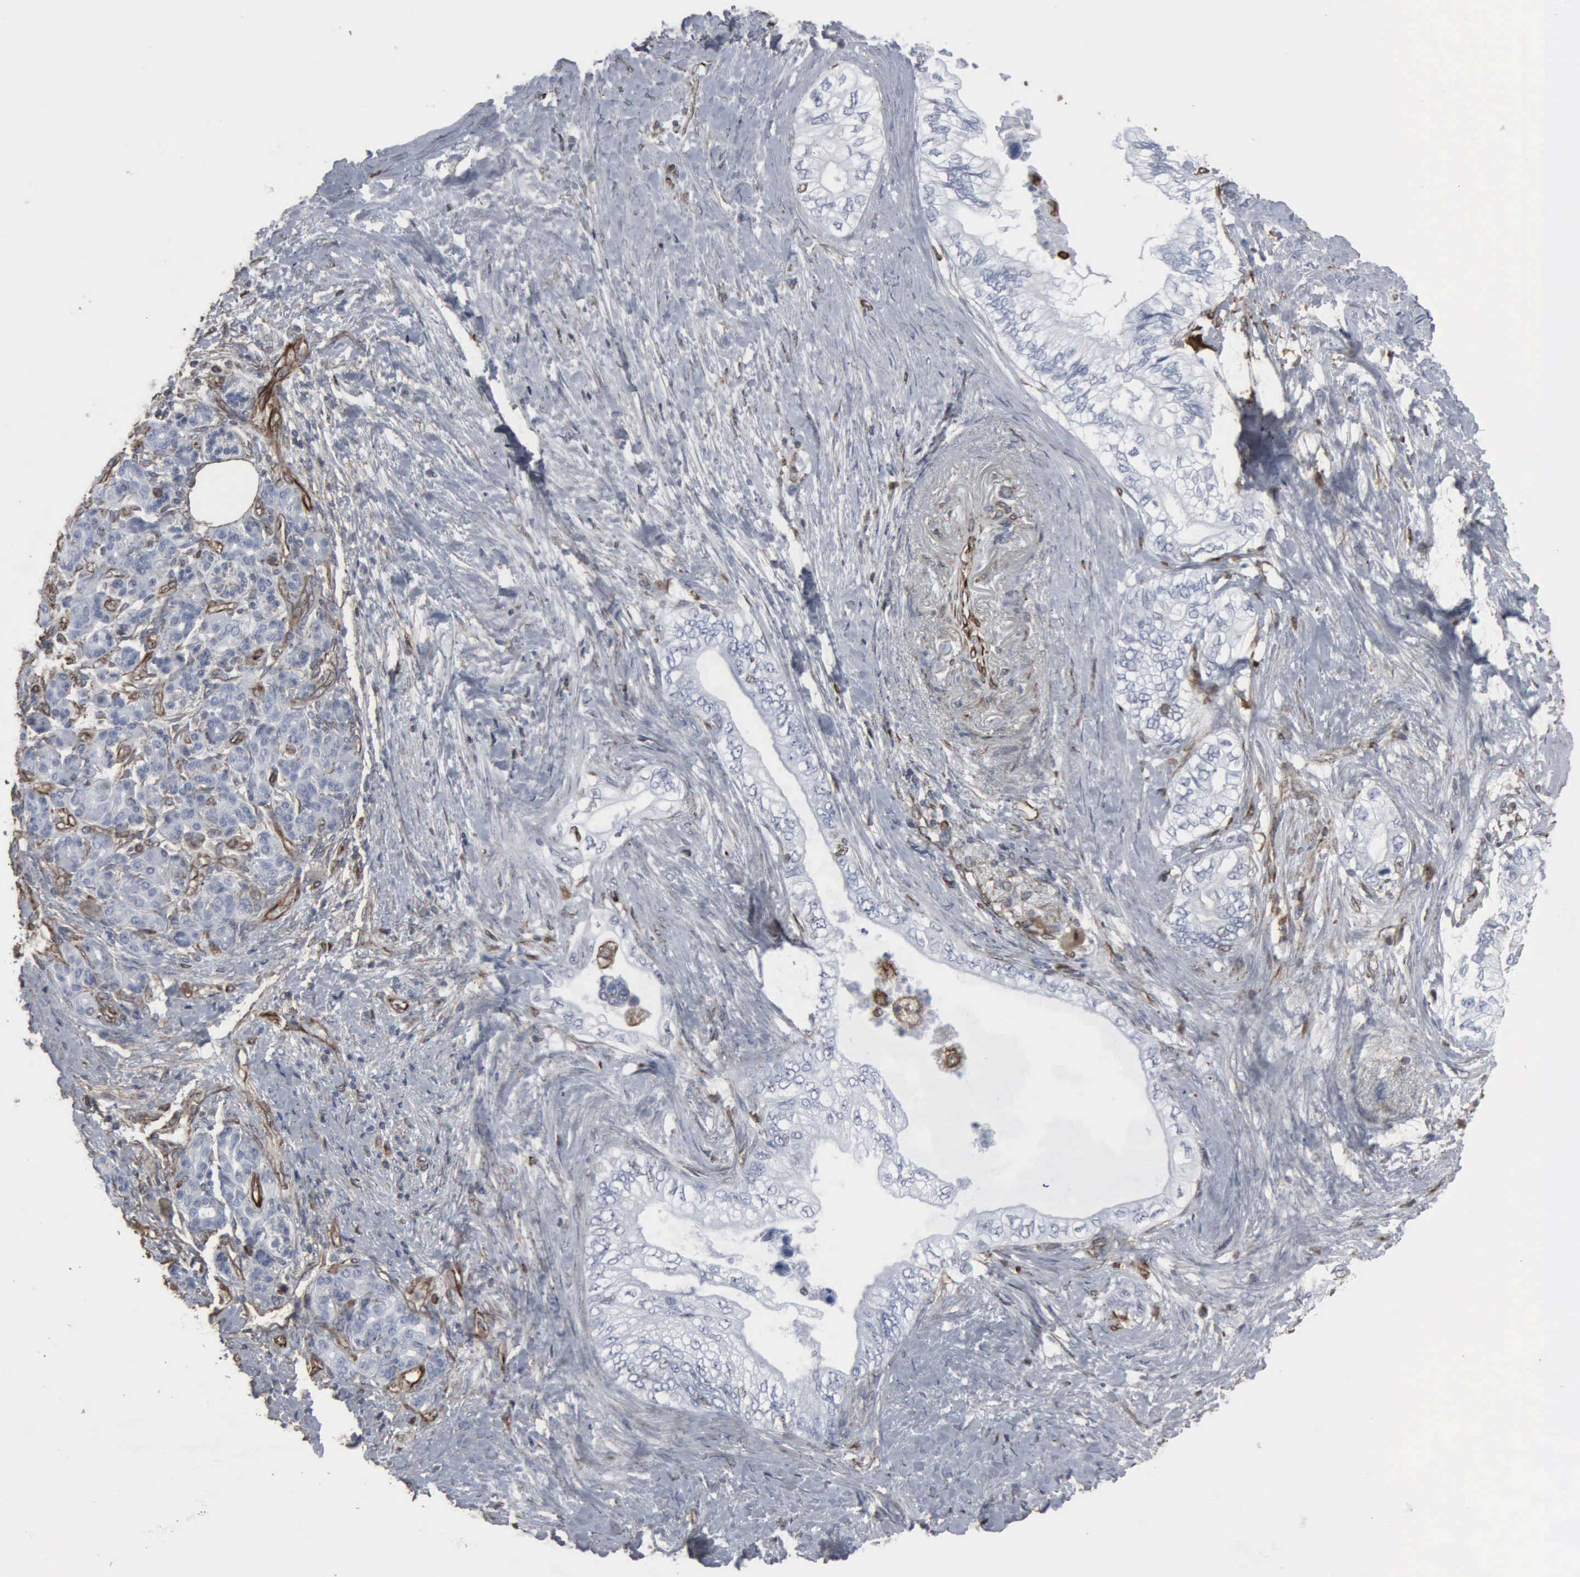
{"staining": {"intensity": "weak", "quantity": "<25%", "location": "cytoplasmic/membranous,nuclear"}, "tissue": "pancreatic cancer", "cell_type": "Tumor cells", "image_type": "cancer", "snomed": [{"axis": "morphology", "description": "Adenocarcinoma, NOS"}, {"axis": "topography", "description": "Pancreas"}], "caption": "Tumor cells are negative for brown protein staining in adenocarcinoma (pancreatic). (DAB IHC with hematoxylin counter stain).", "gene": "CCNE1", "patient": {"sex": "female", "age": 66}}